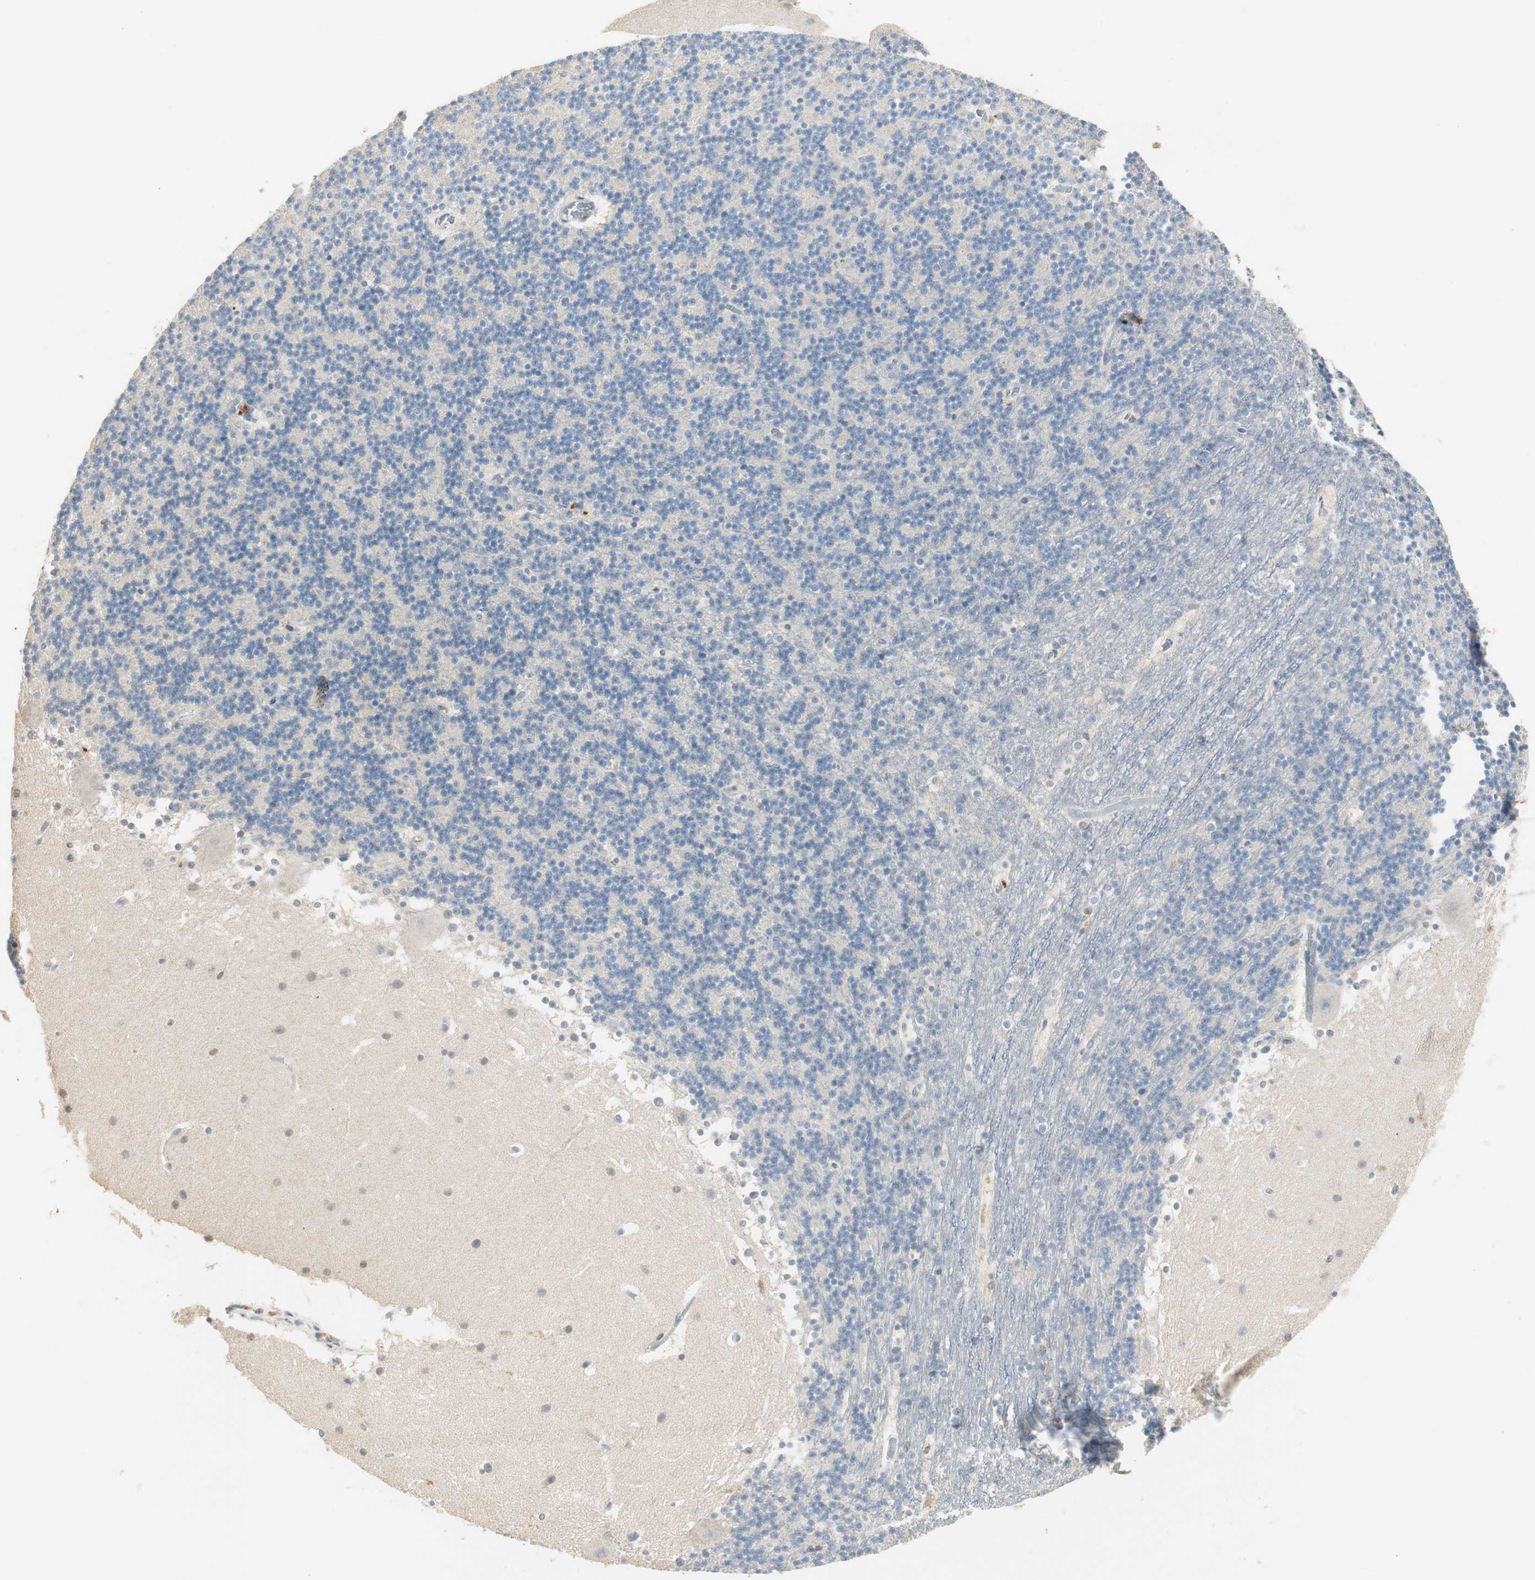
{"staining": {"intensity": "negative", "quantity": "none", "location": "none"}, "tissue": "cerebellum", "cell_type": "Cells in granular layer", "image_type": "normal", "snomed": [{"axis": "morphology", "description": "Normal tissue, NOS"}, {"axis": "topography", "description": "Cerebellum"}], "caption": "Immunohistochemistry of benign cerebellum demonstrates no positivity in cells in granular layer.", "gene": "RUNX2", "patient": {"sex": "male", "age": 45}}